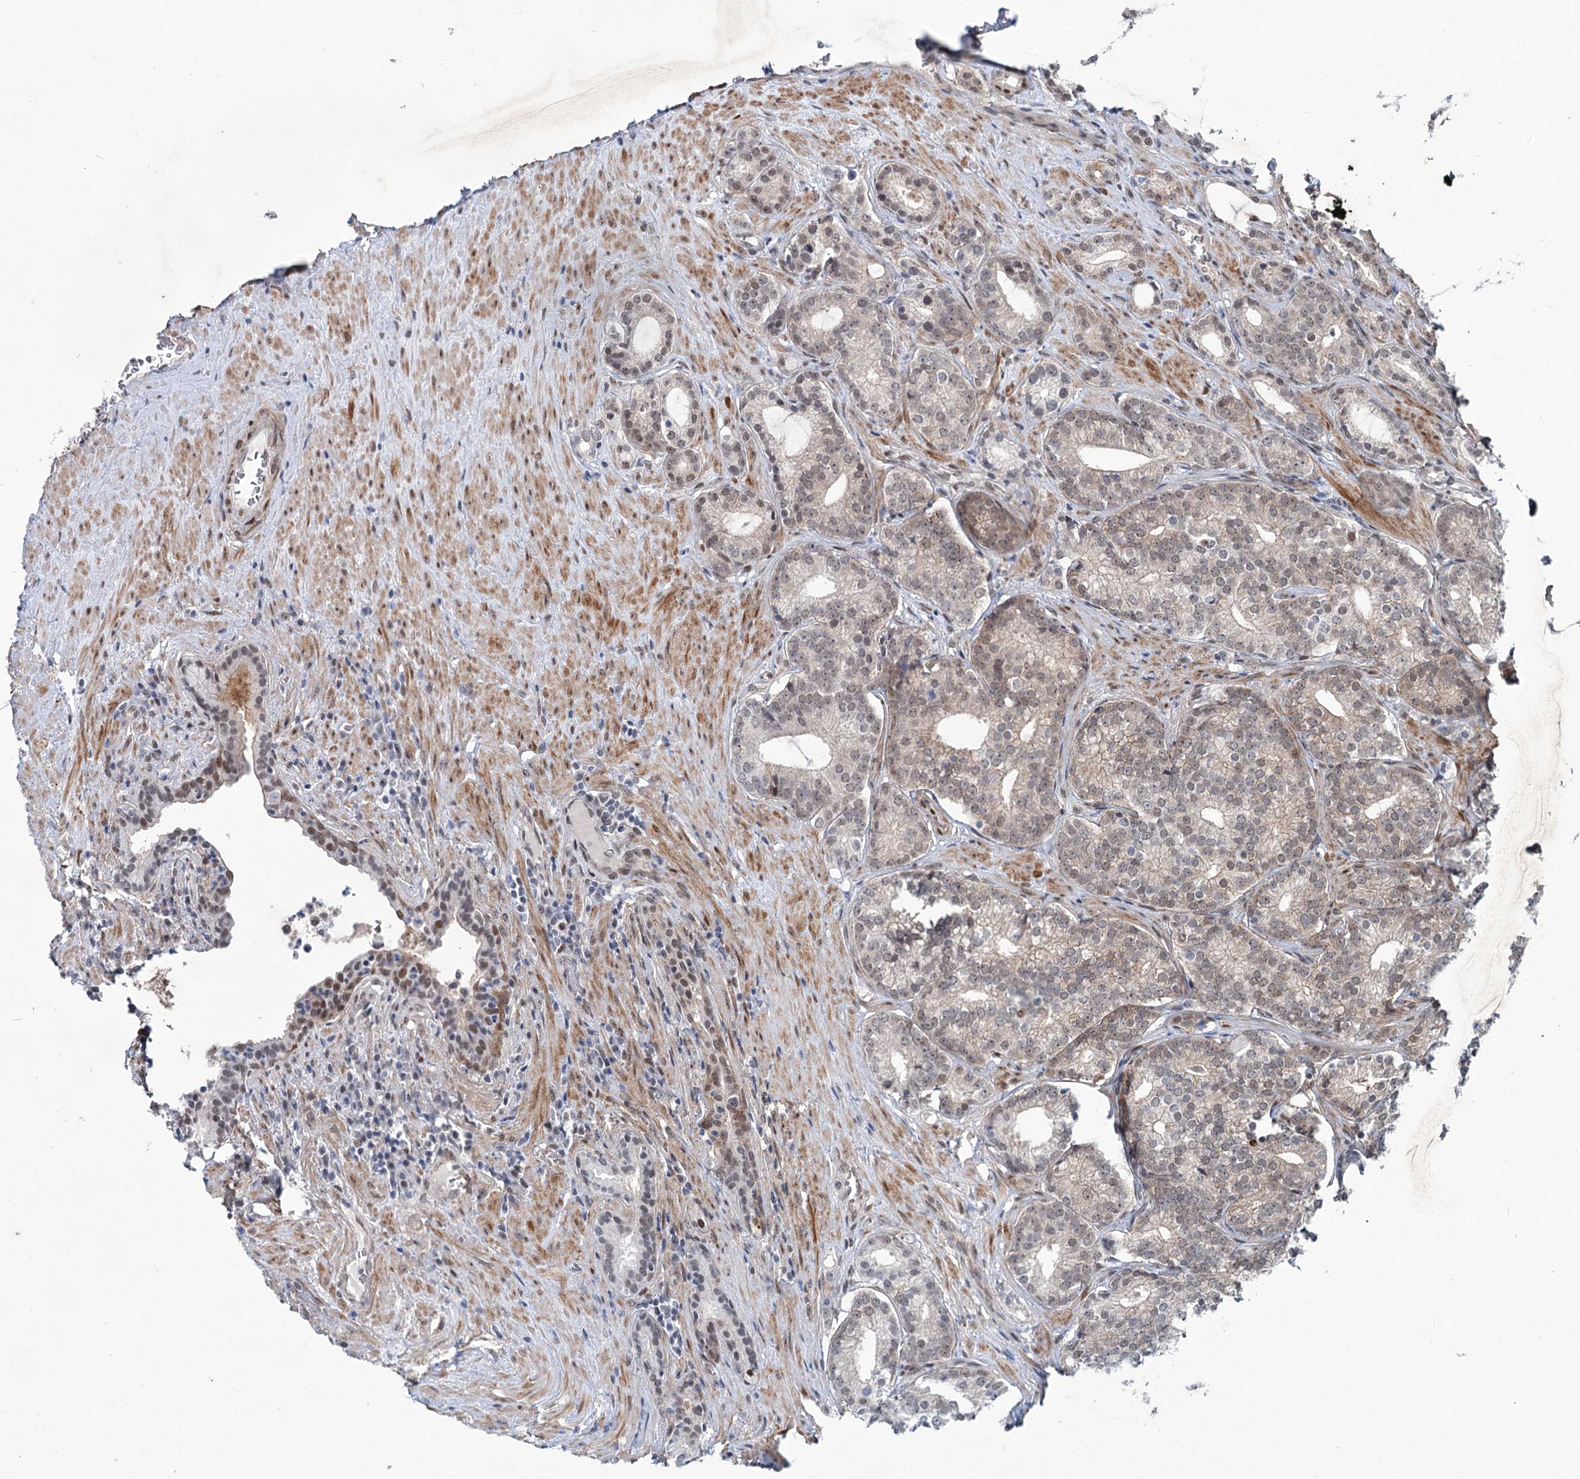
{"staining": {"intensity": "weak", "quantity": "<25%", "location": "nuclear"}, "tissue": "prostate cancer", "cell_type": "Tumor cells", "image_type": "cancer", "snomed": [{"axis": "morphology", "description": "Adenocarcinoma, Low grade"}, {"axis": "topography", "description": "Prostate"}], "caption": "High magnification brightfield microscopy of prostate adenocarcinoma (low-grade) stained with DAB (brown) and counterstained with hematoxylin (blue): tumor cells show no significant positivity.", "gene": "FAM53A", "patient": {"sex": "male", "age": 71}}